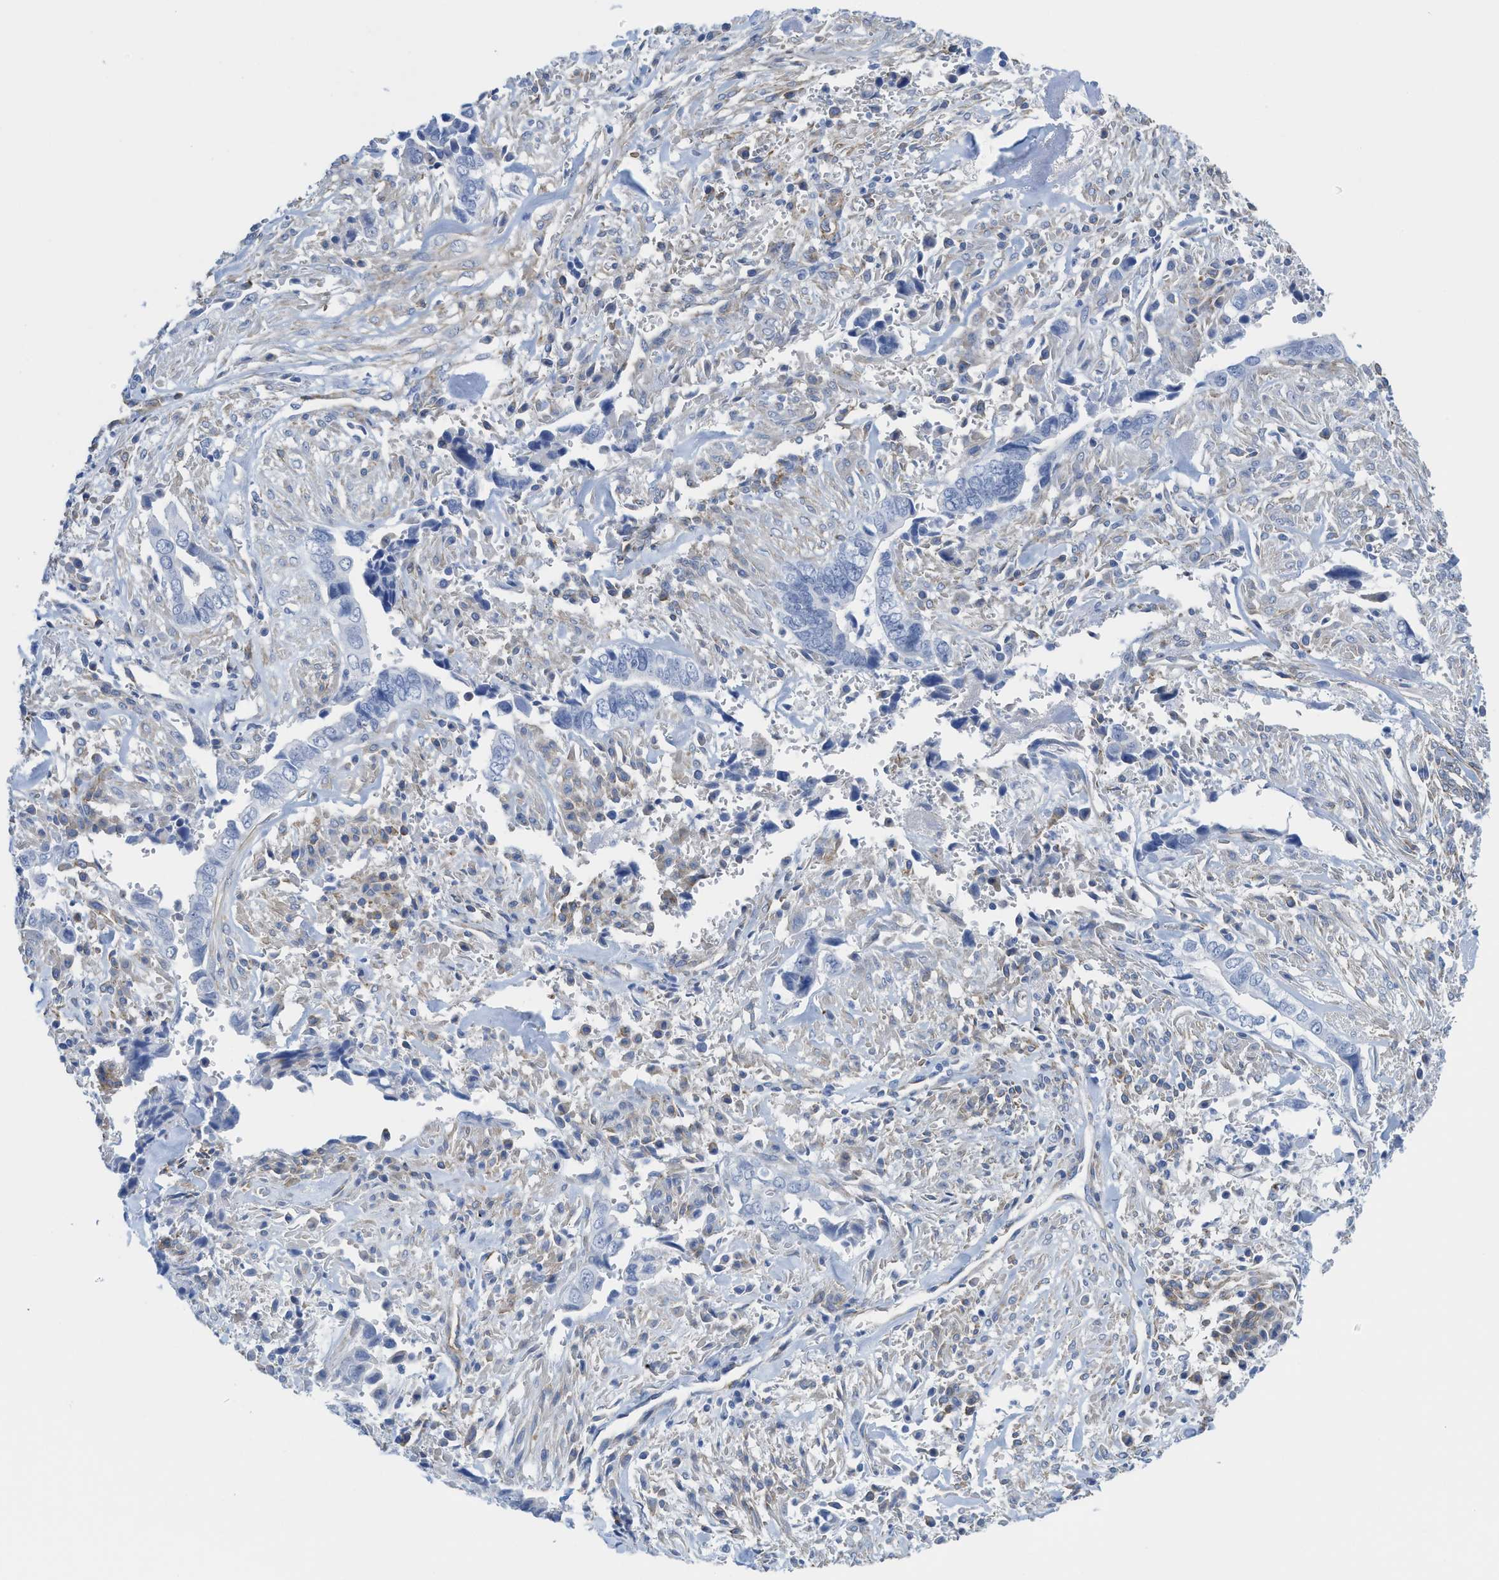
{"staining": {"intensity": "negative", "quantity": "none", "location": "none"}, "tissue": "liver cancer", "cell_type": "Tumor cells", "image_type": "cancer", "snomed": [{"axis": "morphology", "description": "Cholangiocarcinoma"}, {"axis": "topography", "description": "Liver"}], "caption": "Tumor cells show no significant expression in cholangiocarcinoma (liver).", "gene": "TUB", "patient": {"sex": "female", "age": 79}}